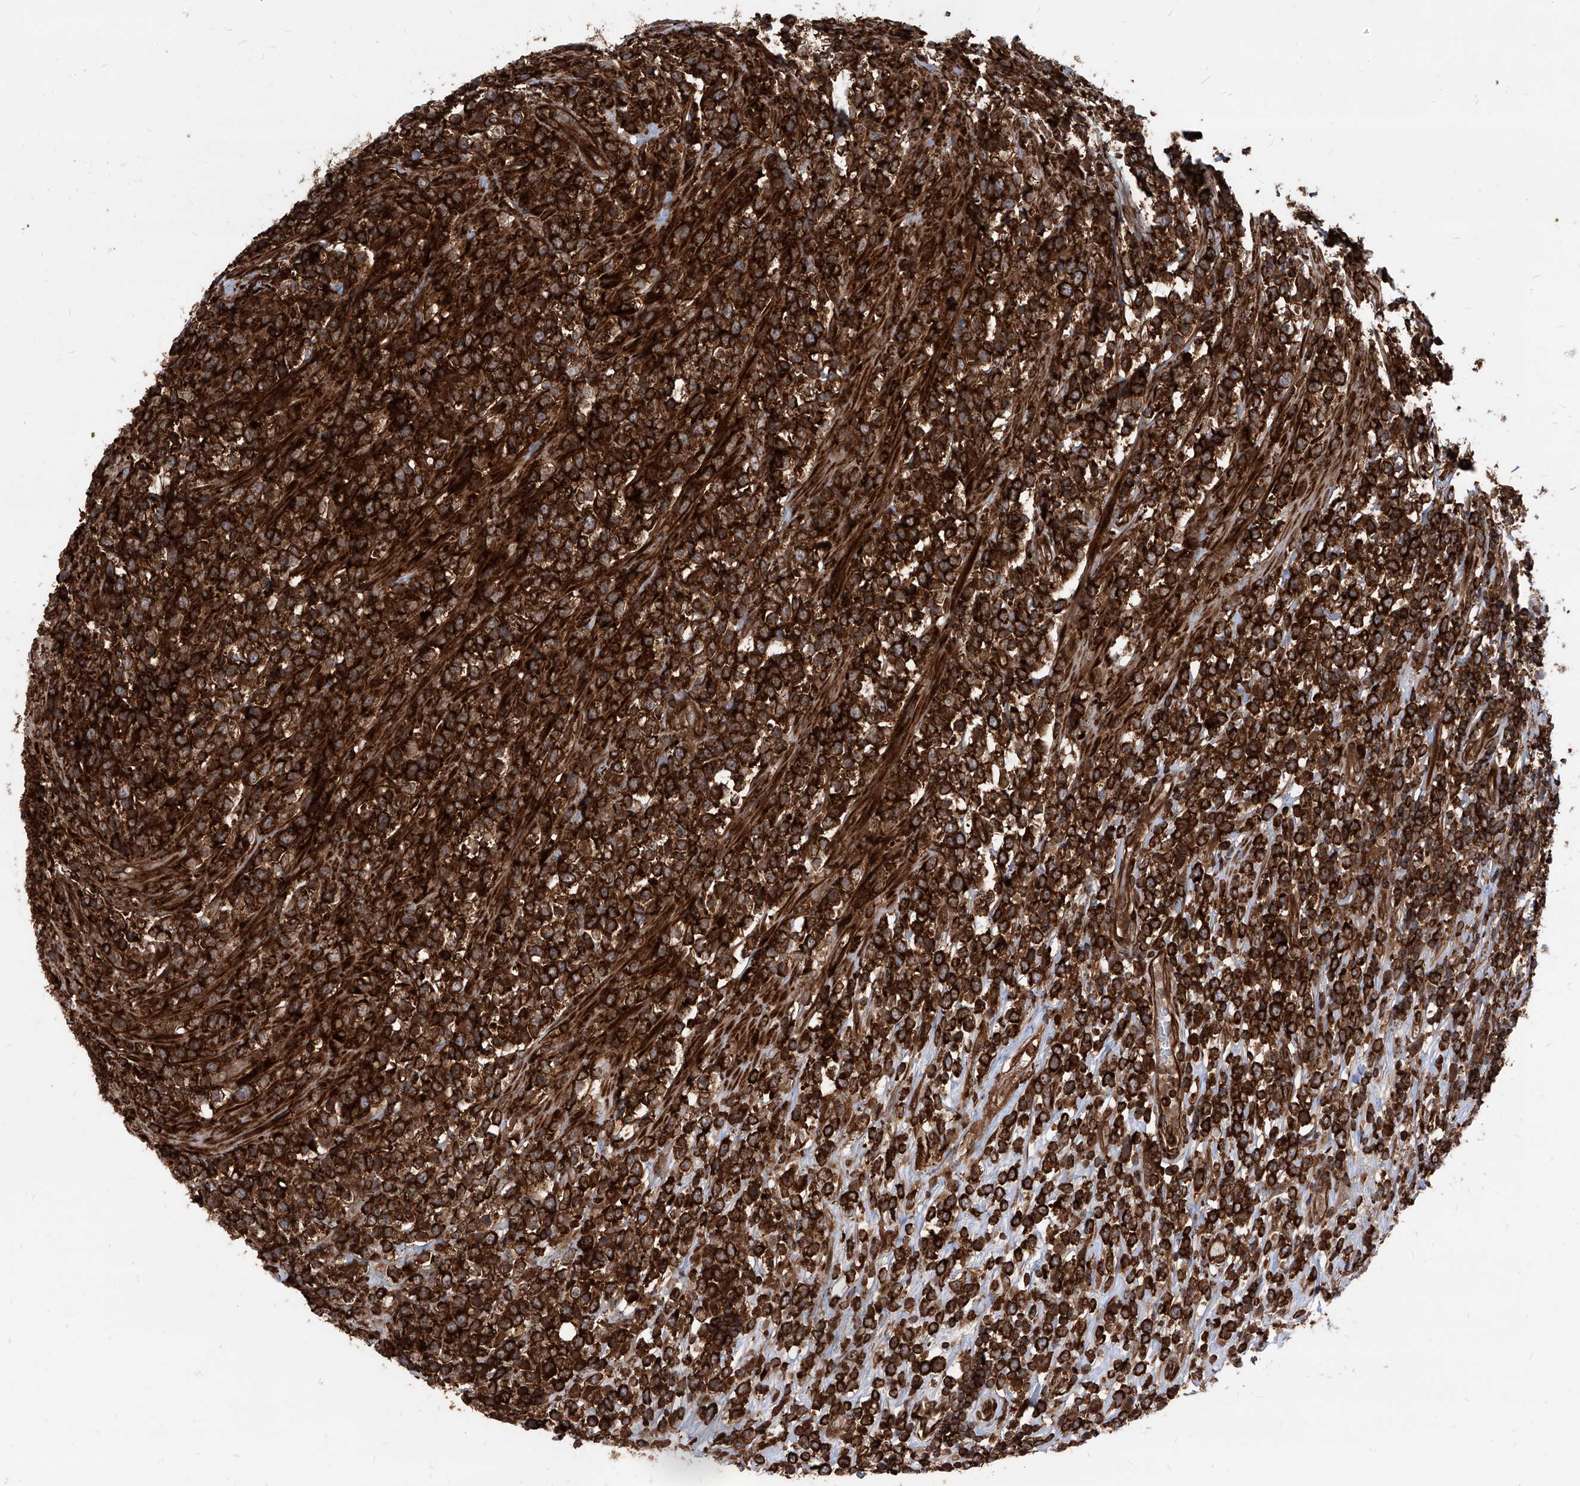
{"staining": {"intensity": "strong", "quantity": ">75%", "location": "cytoplasmic/membranous"}, "tissue": "lymphoma", "cell_type": "Tumor cells", "image_type": "cancer", "snomed": [{"axis": "morphology", "description": "Malignant lymphoma, non-Hodgkin's type, High grade"}, {"axis": "topography", "description": "Colon"}], "caption": "This is a histology image of IHC staining of lymphoma, which shows strong expression in the cytoplasmic/membranous of tumor cells.", "gene": "MAGED2", "patient": {"sex": "female", "age": 53}}